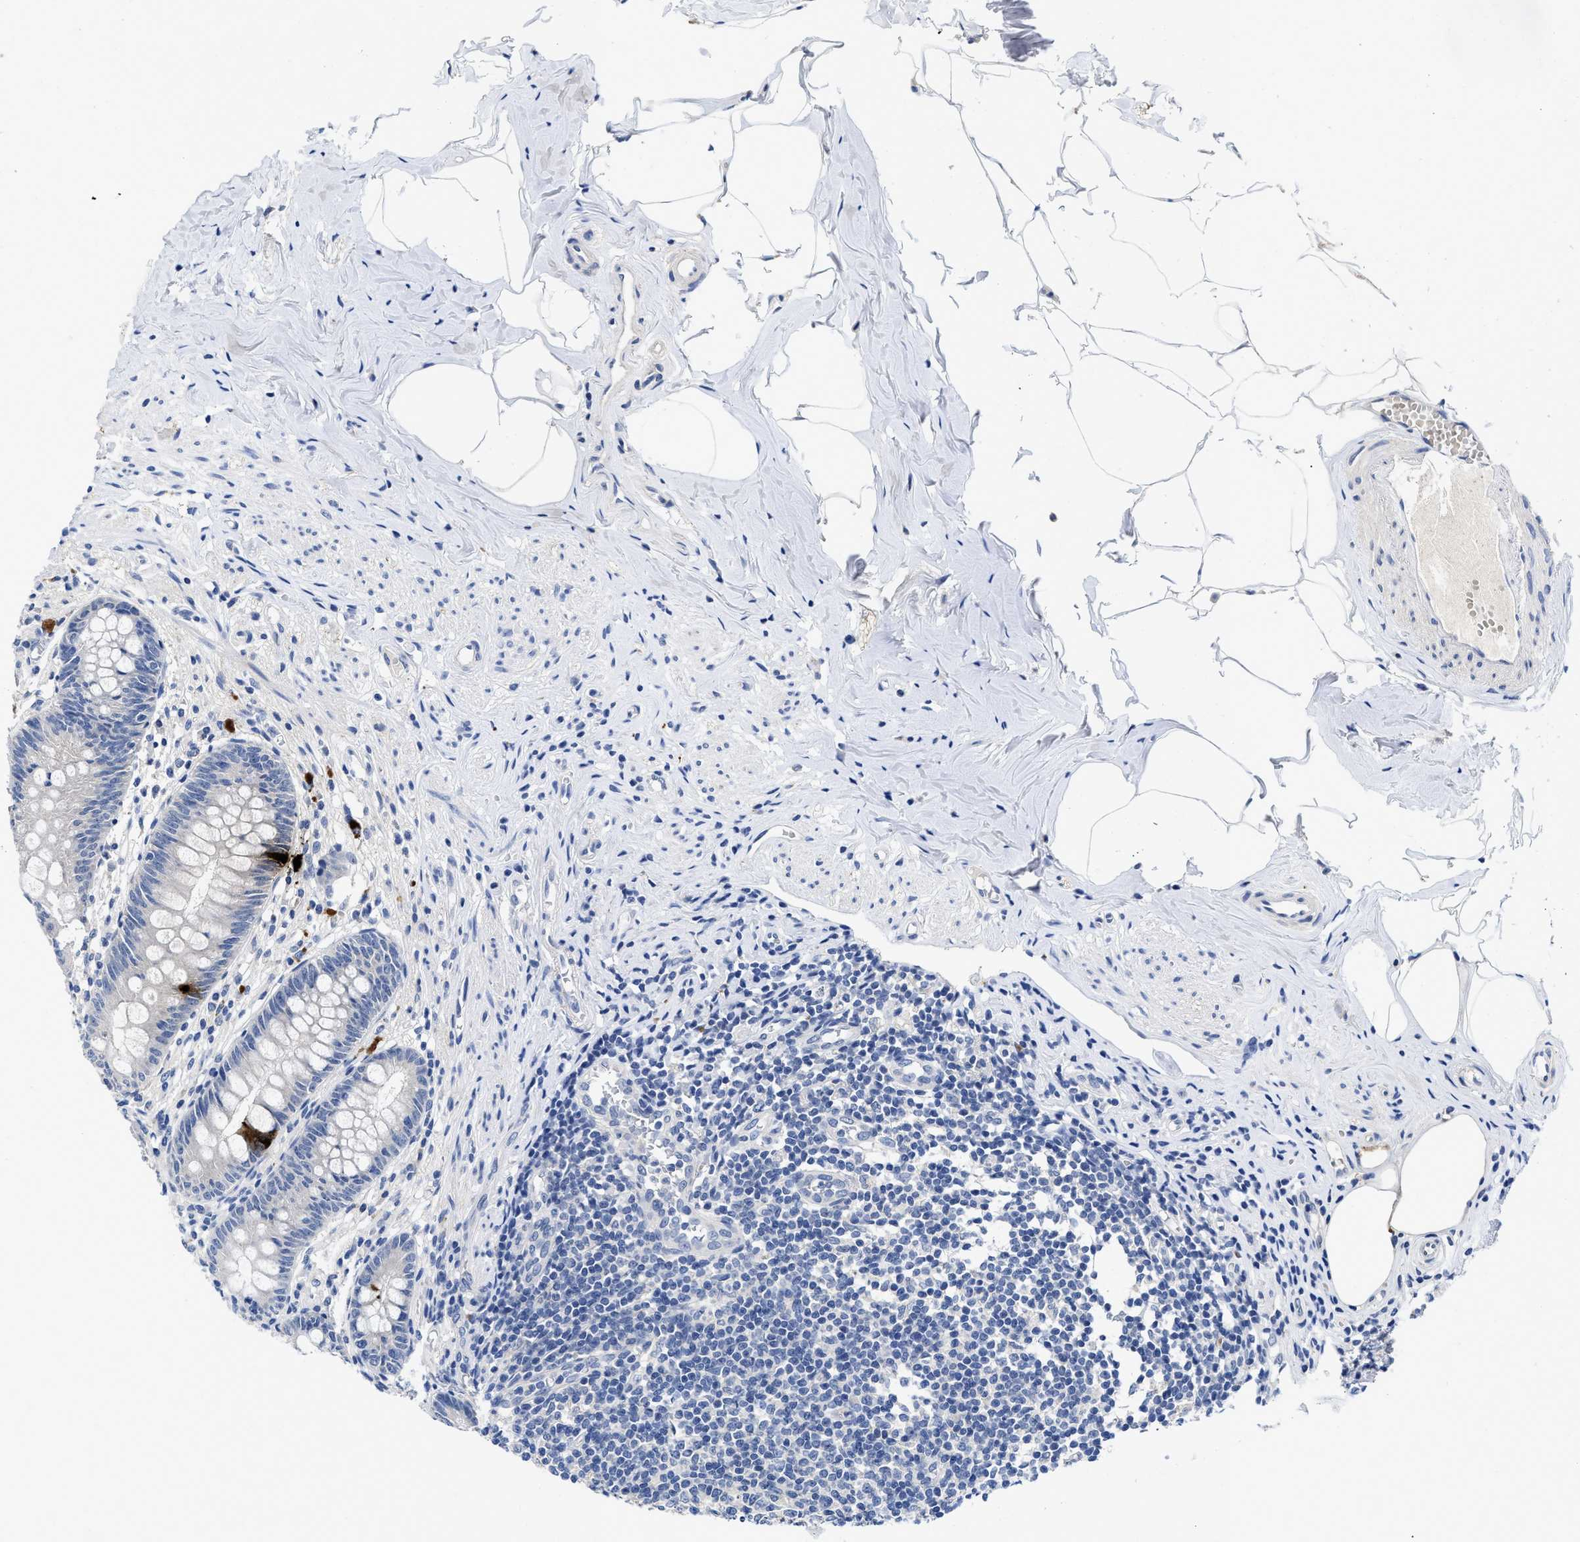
{"staining": {"intensity": "strong", "quantity": "<25%", "location": "cytoplasmic/membranous"}, "tissue": "appendix", "cell_type": "Glandular cells", "image_type": "normal", "snomed": [{"axis": "morphology", "description": "Normal tissue, NOS"}, {"axis": "topography", "description": "Appendix"}], "caption": "The micrograph reveals staining of unremarkable appendix, revealing strong cytoplasmic/membranous protein staining (brown color) within glandular cells. (brown staining indicates protein expression, while blue staining denotes nuclei).", "gene": "PYY", "patient": {"sex": "male", "age": 56}}